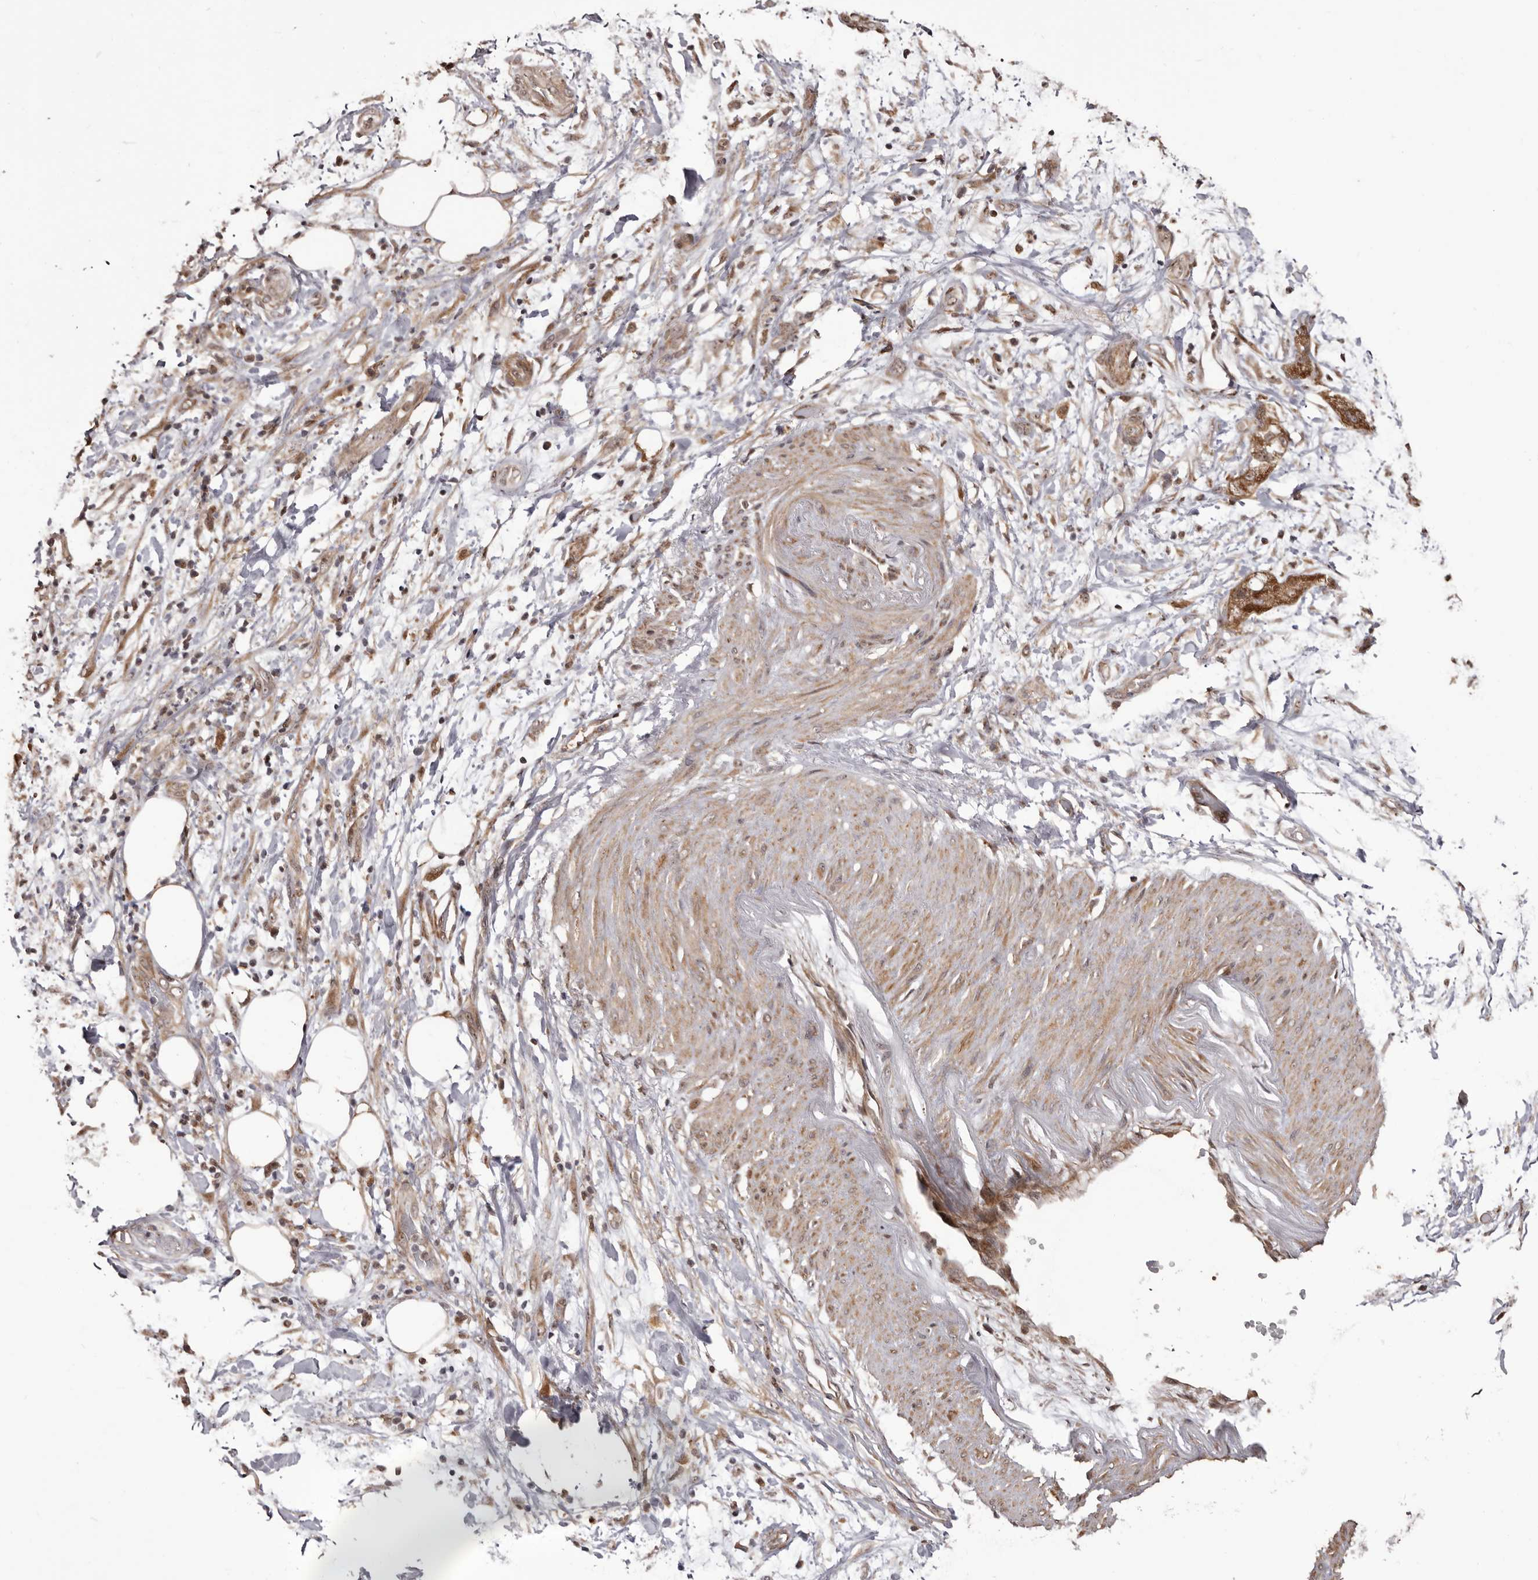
{"staining": {"intensity": "moderate", "quantity": ">75%", "location": "cytoplasmic/membranous"}, "tissue": "pancreatic cancer", "cell_type": "Tumor cells", "image_type": "cancer", "snomed": [{"axis": "morphology", "description": "Adenocarcinoma, NOS"}, {"axis": "topography", "description": "Pancreas"}], "caption": "A brown stain labels moderate cytoplasmic/membranous staining of a protein in adenocarcinoma (pancreatic) tumor cells. The staining was performed using DAB, with brown indicating positive protein expression. Nuclei are stained blue with hematoxylin.", "gene": "ZCCHC7", "patient": {"sex": "female", "age": 78}}